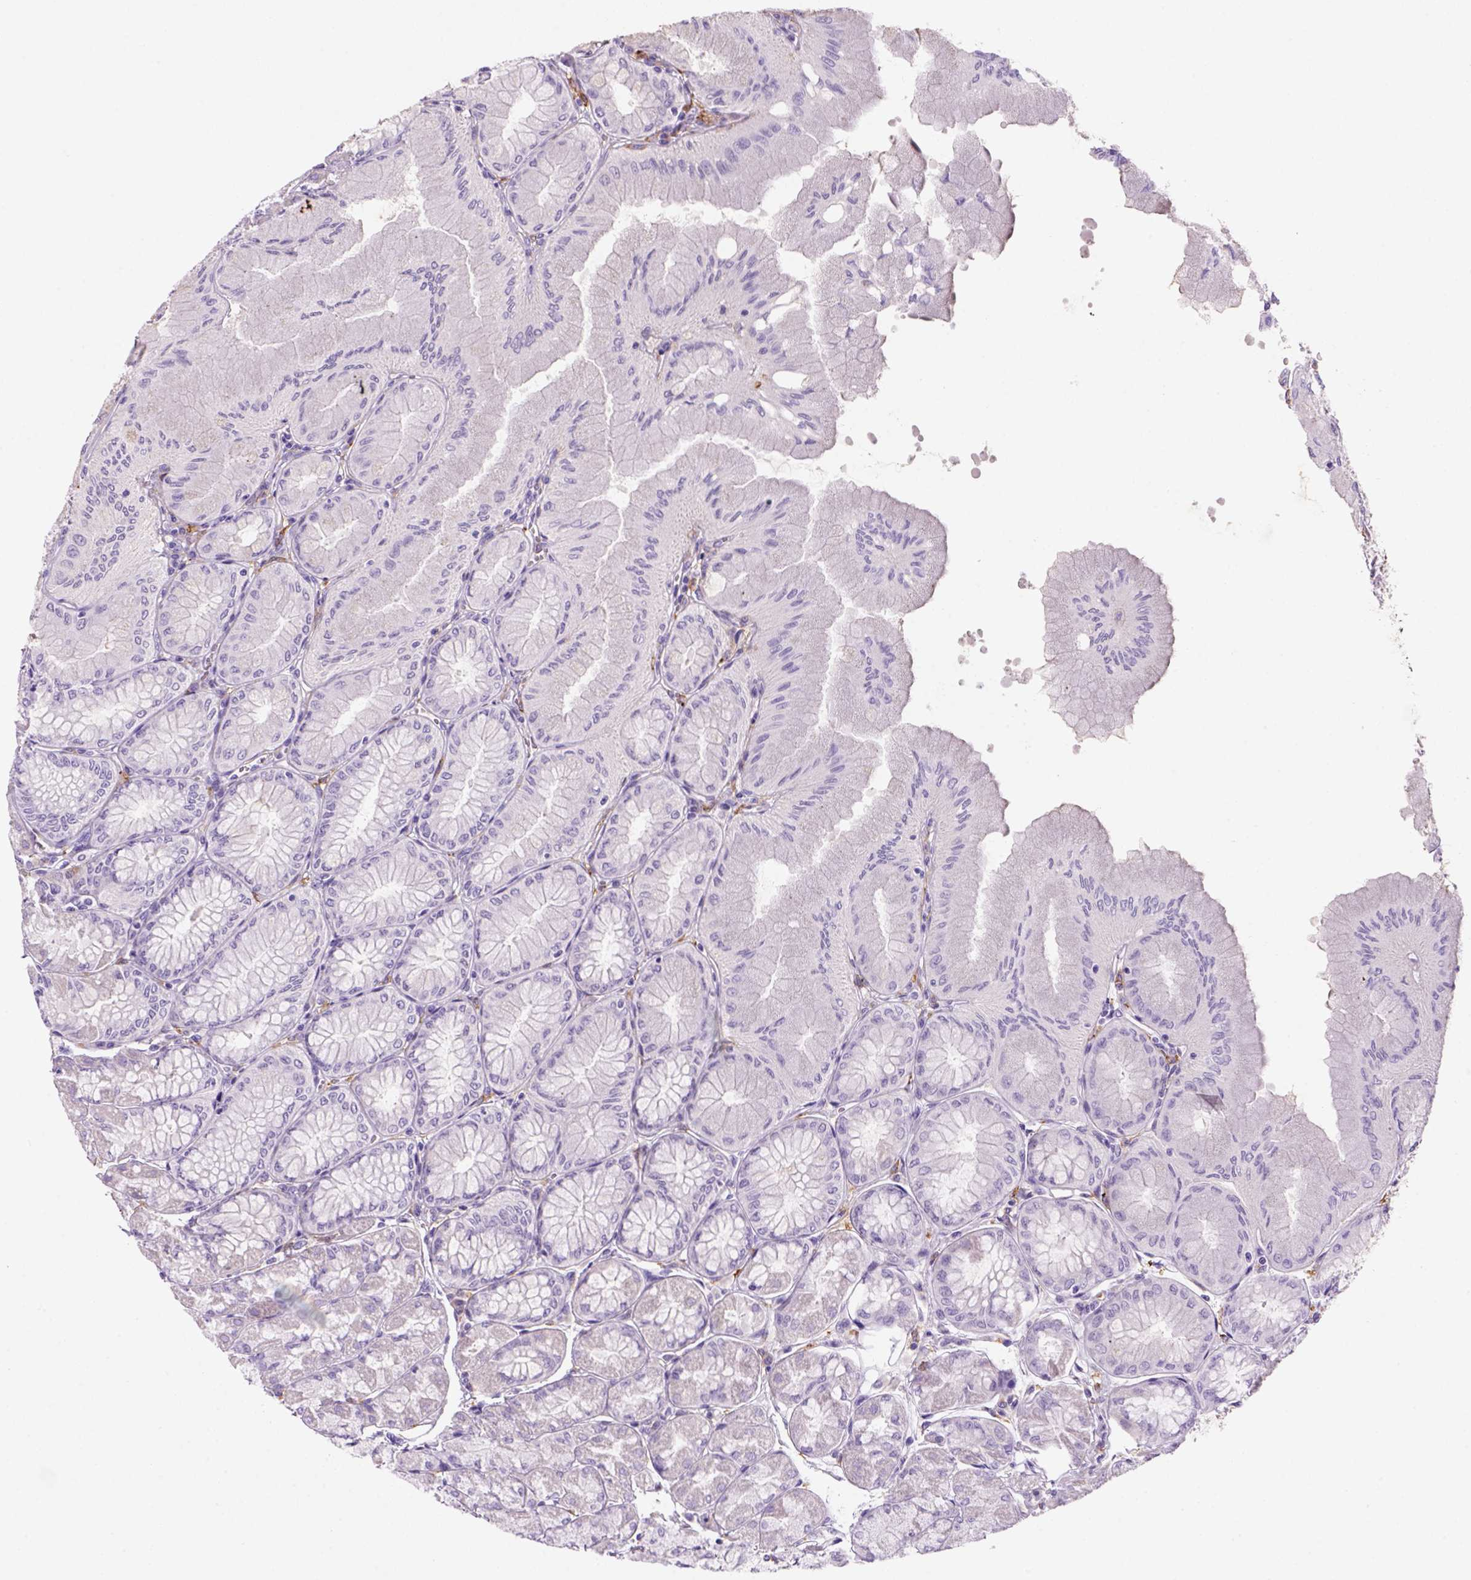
{"staining": {"intensity": "negative", "quantity": "none", "location": "none"}, "tissue": "stomach", "cell_type": "Glandular cells", "image_type": "normal", "snomed": [{"axis": "morphology", "description": "Normal tissue, NOS"}, {"axis": "topography", "description": "Stomach, upper"}], "caption": "This is an immunohistochemistry (IHC) micrograph of unremarkable stomach. There is no positivity in glandular cells.", "gene": "CD14", "patient": {"sex": "male", "age": 60}}